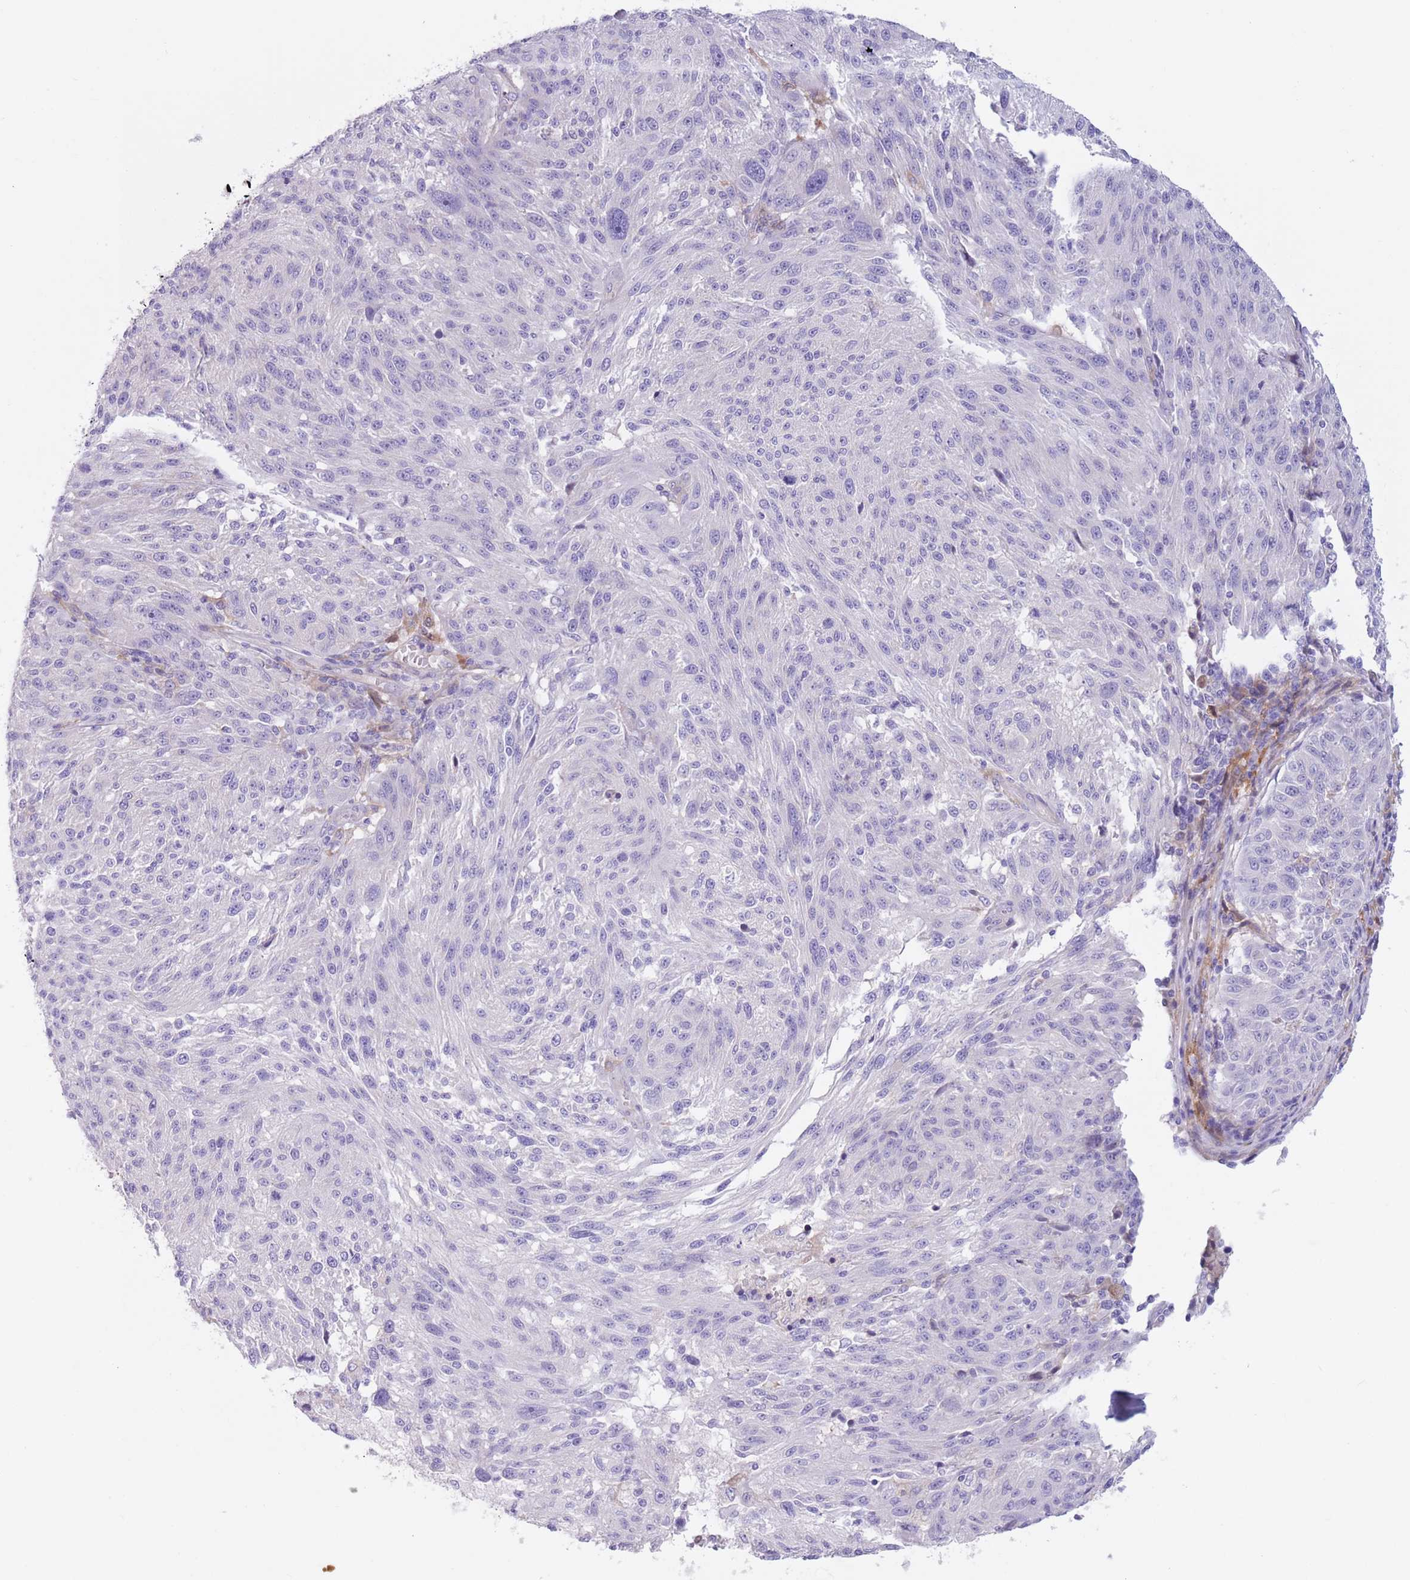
{"staining": {"intensity": "negative", "quantity": "none", "location": "none"}, "tissue": "melanoma", "cell_type": "Tumor cells", "image_type": "cancer", "snomed": [{"axis": "morphology", "description": "Malignant melanoma, NOS"}, {"axis": "topography", "description": "Skin"}], "caption": "This is an immunohistochemistry (IHC) image of human malignant melanoma. There is no expression in tumor cells.", "gene": "SNX6", "patient": {"sex": "male", "age": 53}}